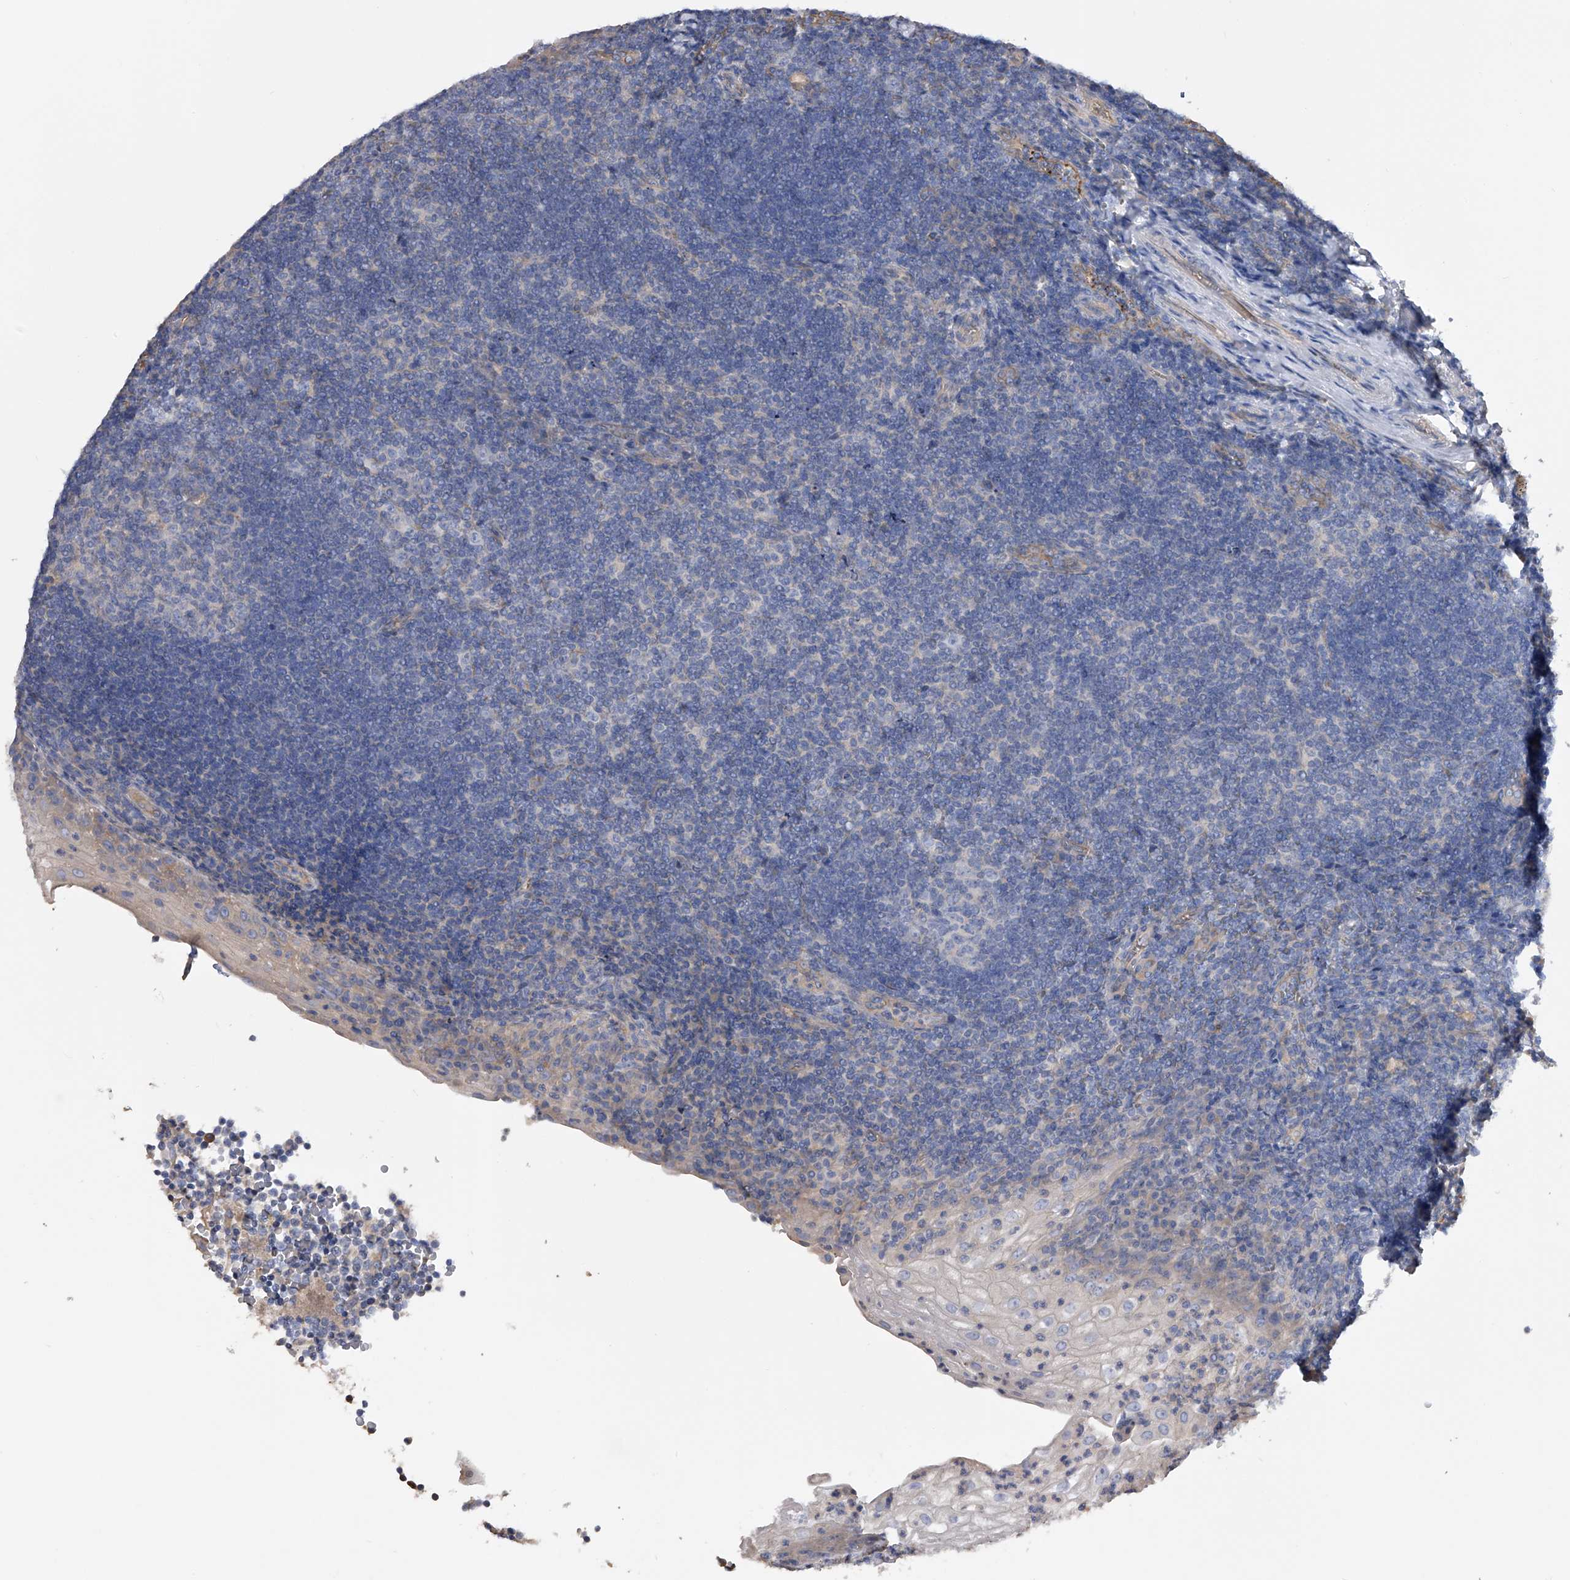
{"staining": {"intensity": "negative", "quantity": "none", "location": "none"}, "tissue": "tonsil", "cell_type": "Germinal center cells", "image_type": "normal", "snomed": [{"axis": "morphology", "description": "Normal tissue, NOS"}, {"axis": "topography", "description": "Tonsil"}], "caption": "DAB immunohistochemical staining of unremarkable tonsil demonstrates no significant expression in germinal center cells.", "gene": "RWDD2A", "patient": {"sex": "male", "age": 37}}